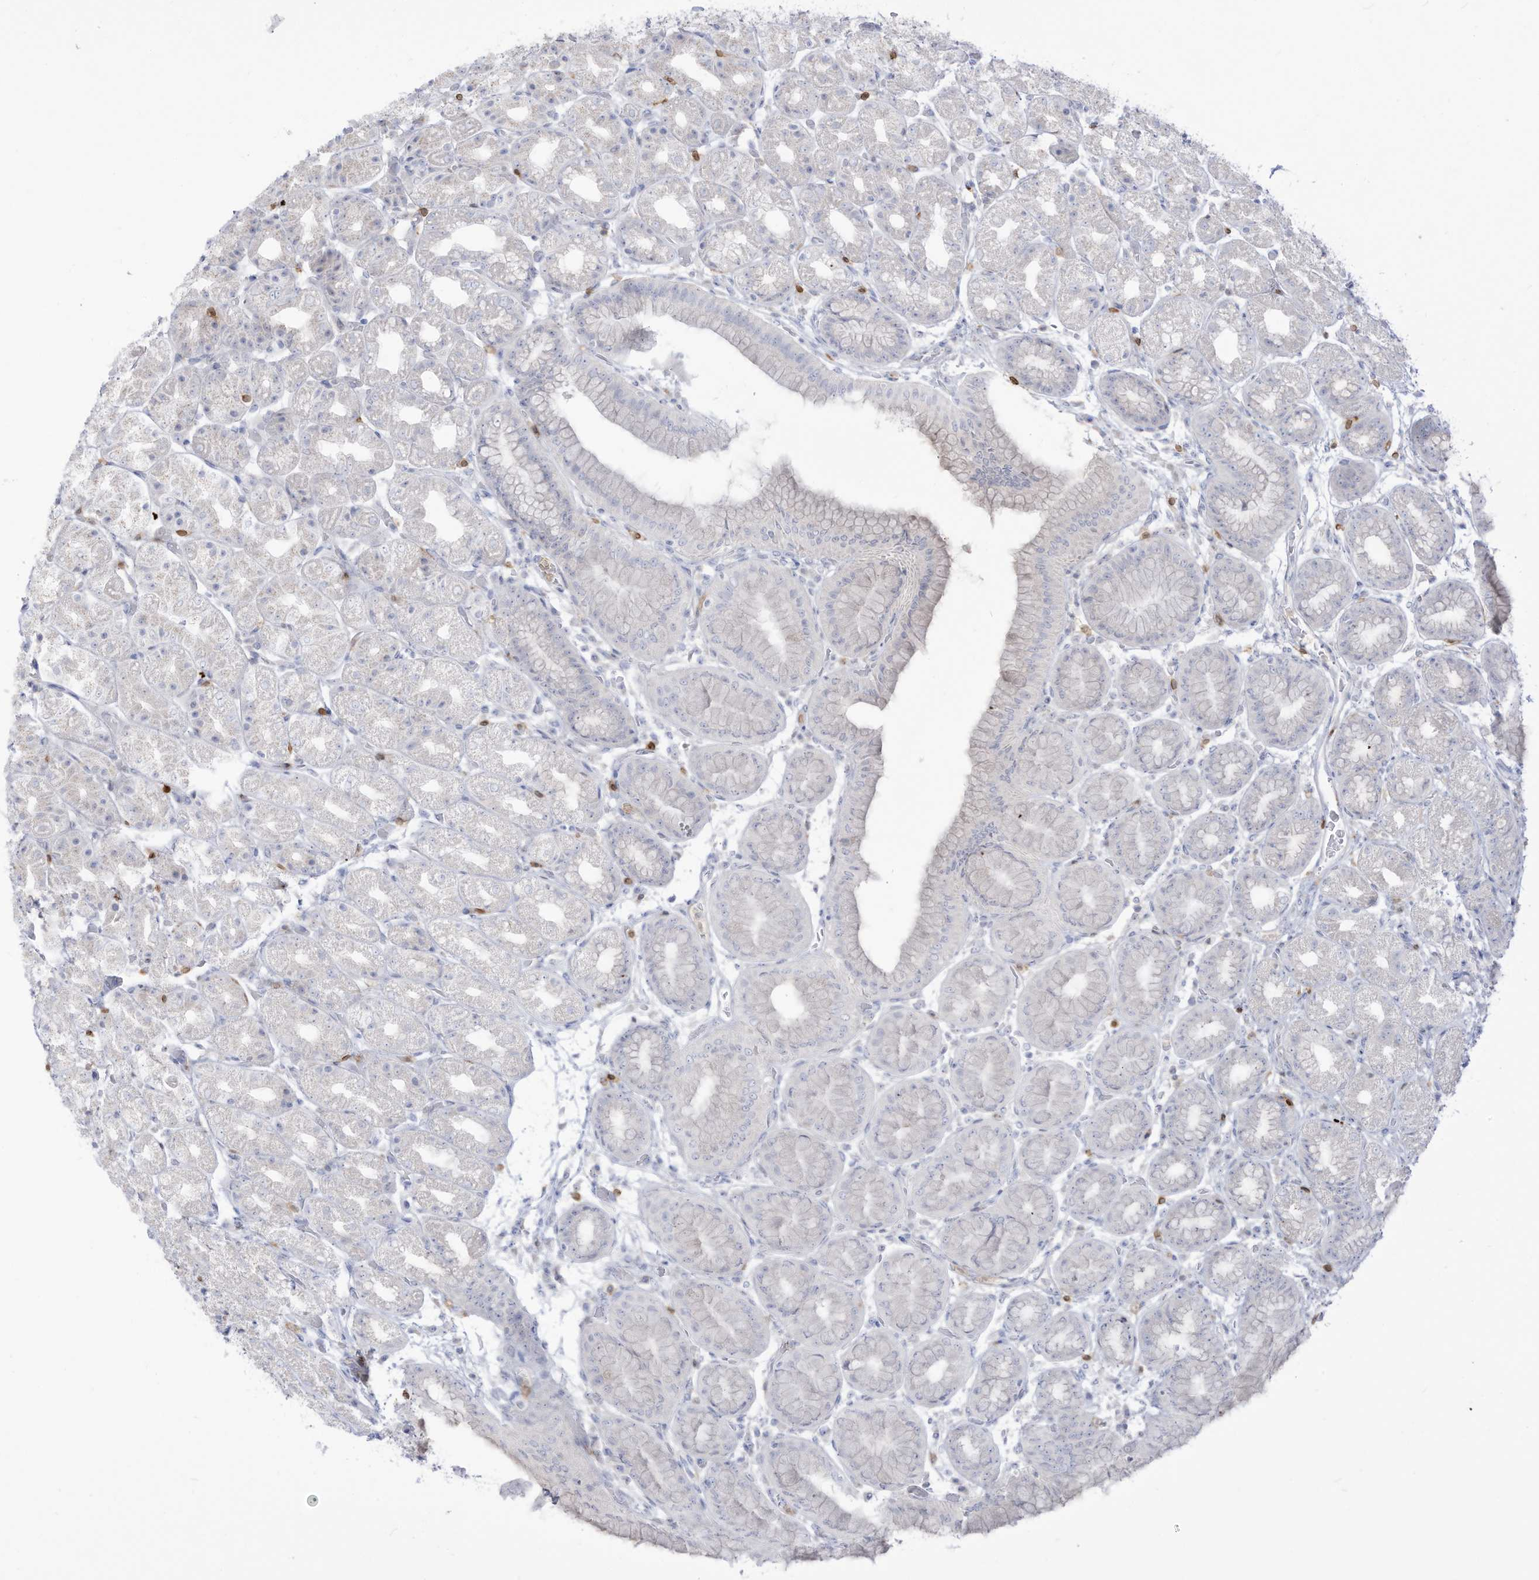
{"staining": {"intensity": "negative", "quantity": "none", "location": "none"}, "tissue": "stomach", "cell_type": "Glandular cells", "image_type": "normal", "snomed": [{"axis": "morphology", "description": "Normal tissue, NOS"}, {"axis": "topography", "description": "Stomach, upper"}], "caption": "DAB (3,3'-diaminobenzidine) immunohistochemical staining of benign human stomach reveals no significant expression in glandular cells.", "gene": "NOTO", "patient": {"sex": "male", "age": 68}}